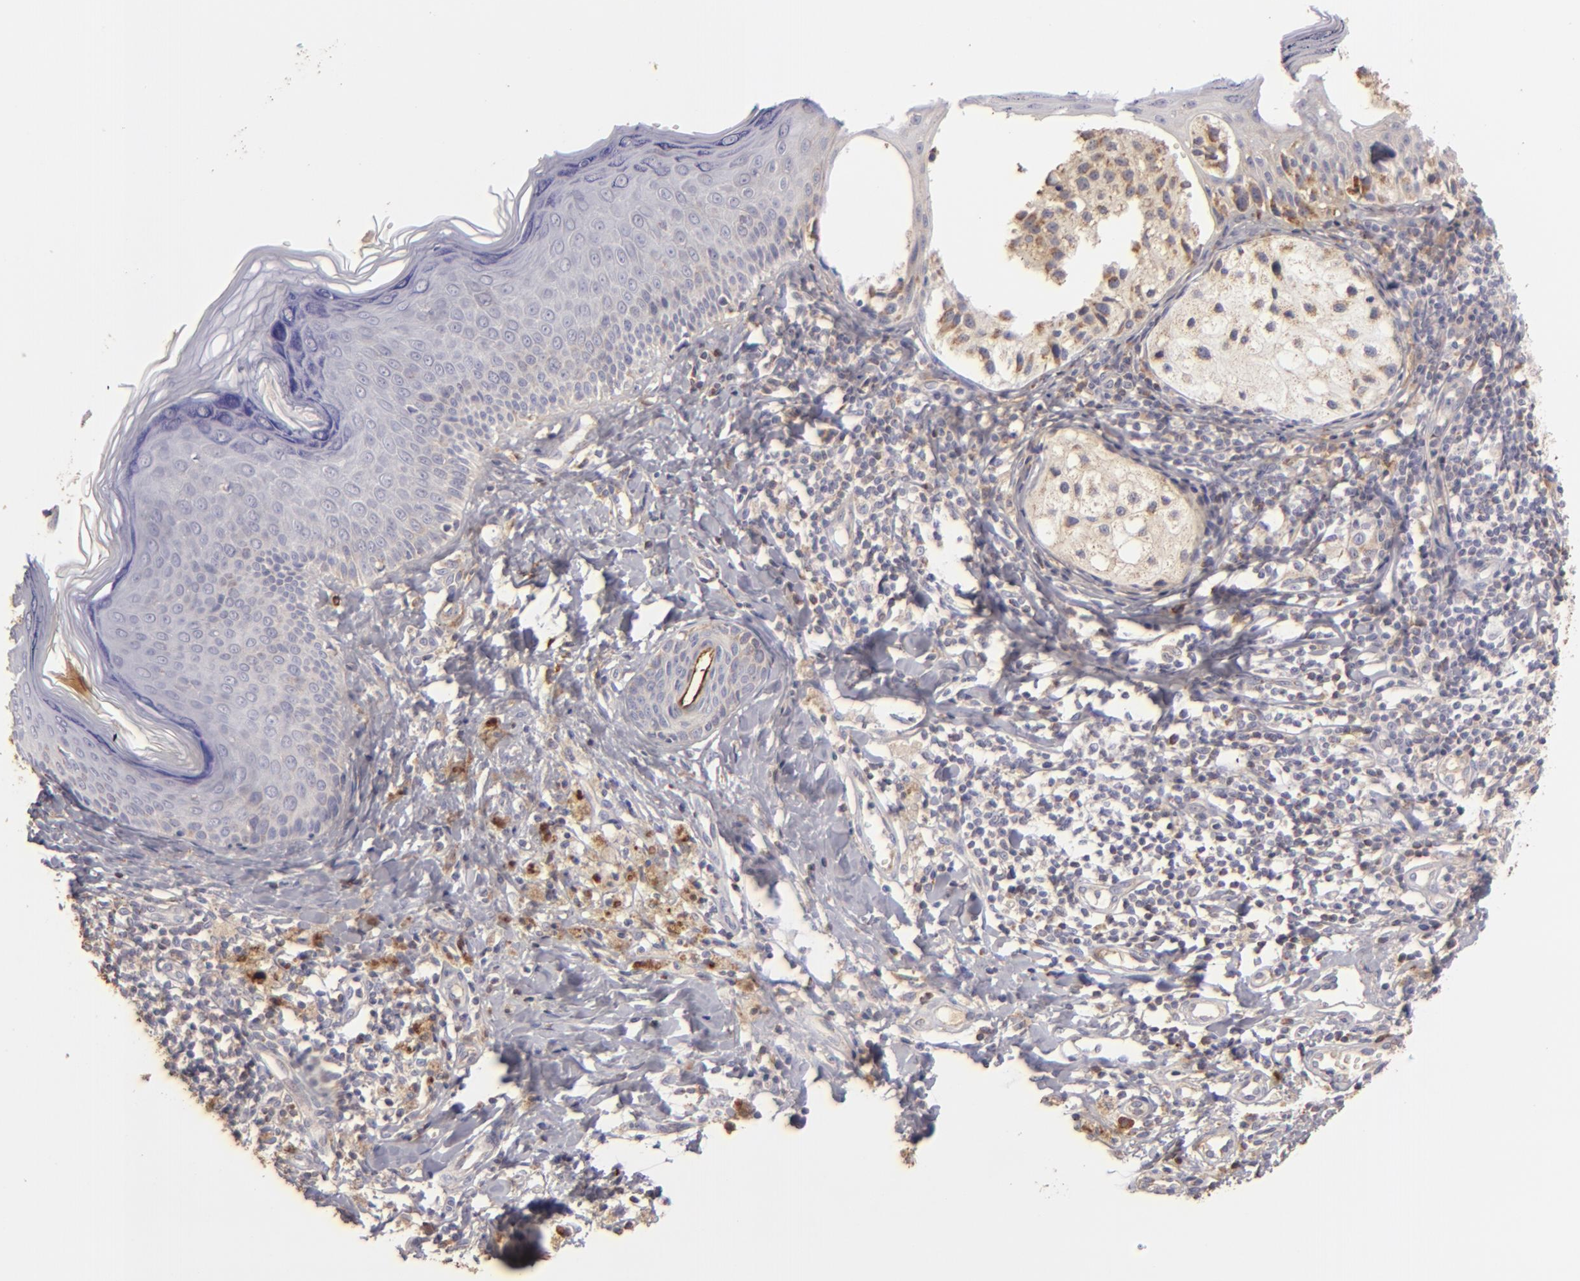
{"staining": {"intensity": "weak", "quantity": ">75%", "location": "cytoplasmic/membranous"}, "tissue": "melanoma", "cell_type": "Tumor cells", "image_type": "cancer", "snomed": [{"axis": "morphology", "description": "Malignant melanoma, NOS"}, {"axis": "topography", "description": "Skin"}], "caption": "Immunohistochemical staining of malignant melanoma exhibits weak cytoplasmic/membranous protein positivity in approximately >75% of tumor cells.", "gene": "CFB", "patient": {"sex": "male", "age": 23}}